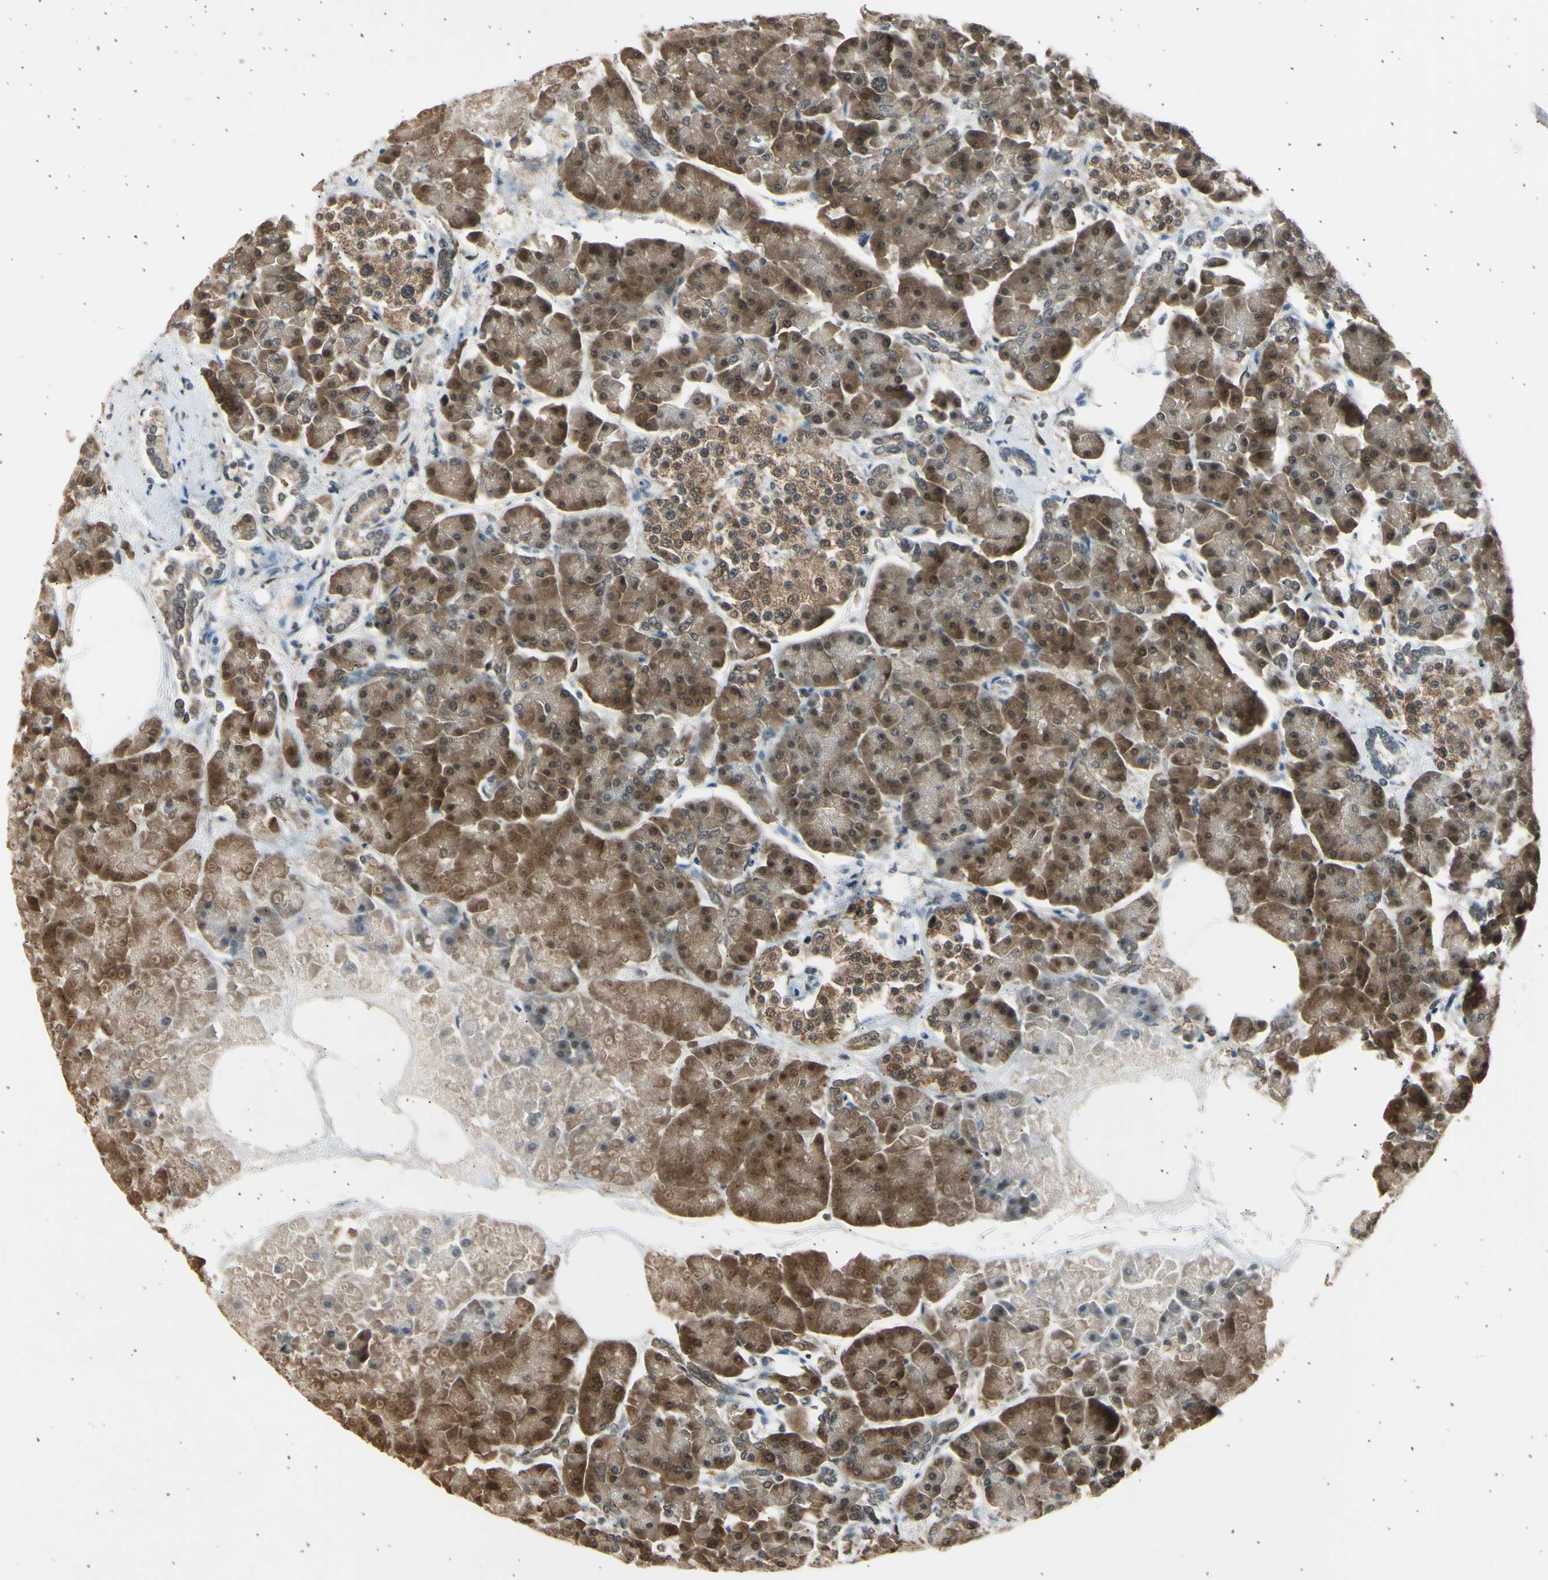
{"staining": {"intensity": "moderate", "quantity": ">75%", "location": "cytoplasmic/membranous"}, "tissue": "pancreas", "cell_type": "Exocrine glandular cells", "image_type": "normal", "snomed": [{"axis": "morphology", "description": "Normal tissue, NOS"}, {"axis": "topography", "description": "Pancreas"}], "caption": "Immunohistochemical staining of benign pancreas exhibits moderate cytoplasmic/membranous protein positivity in approximately >75% of exocrine glandular cells.", "gene": "PSMD5", "patient": {"sex": "female", "age": 70}}